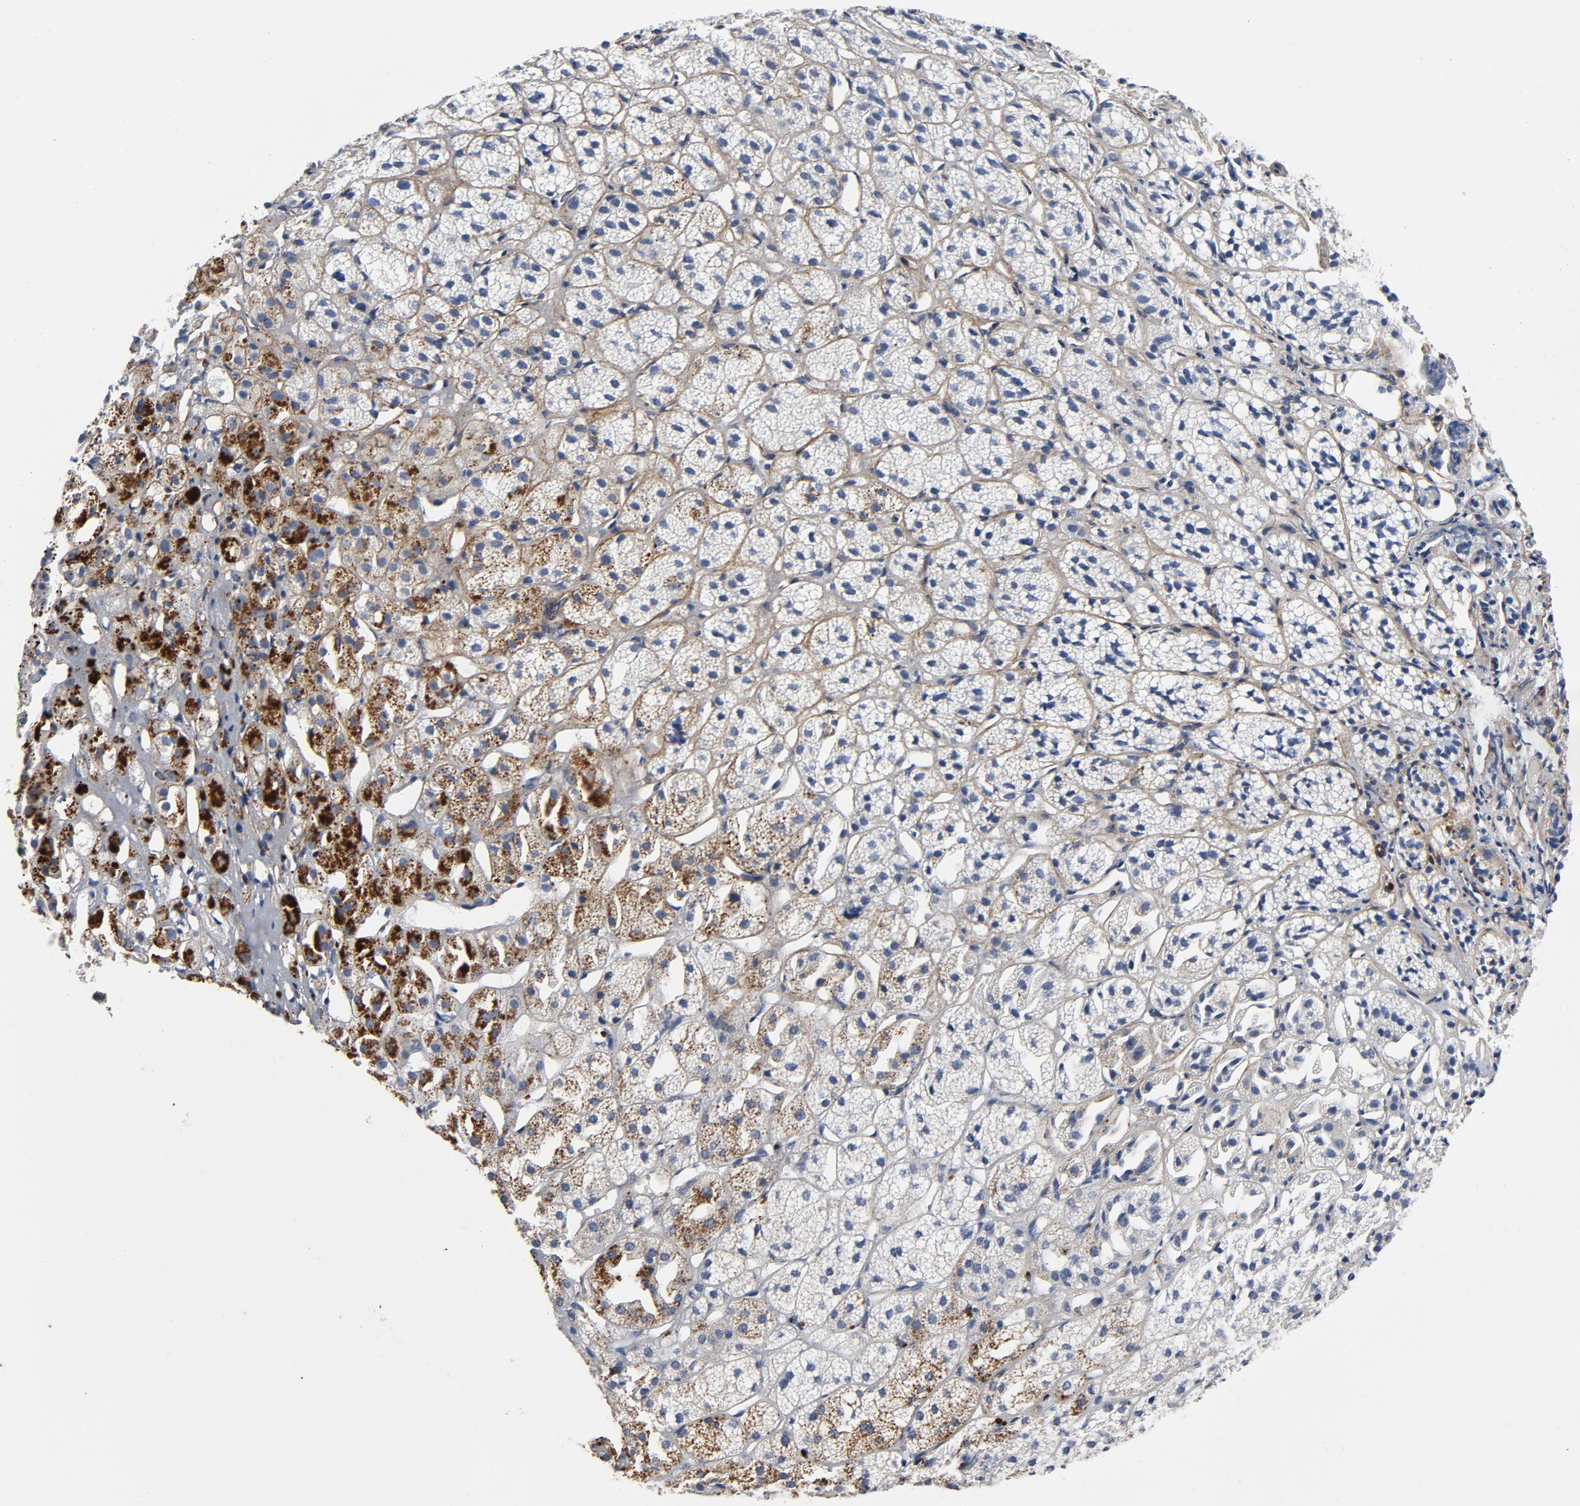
{"staining": {"intensity": "moderate", "quantity": ">75%", "location": "cytoplasmic/membranous"}, "tissue": "adrenal gland", "cell_type": "Glandular cells", "image_type": "normal", "snomed": [{"axis": "morphology", "description": "Normal tissue, NOS"}, {"axis": "topography", "description": "Adrenal gland"}], "caption": "An immunohistochemistry micrograph of benign tissue is shown. Protein staining in brown labels moderate cytoplasmic/membranous positivity in adrenal gland within glandular cells. (IHC, brightfield microscopy, high magnification).", "gene": "LAMC1", "patient": {"sex": "female", "age": 71}}